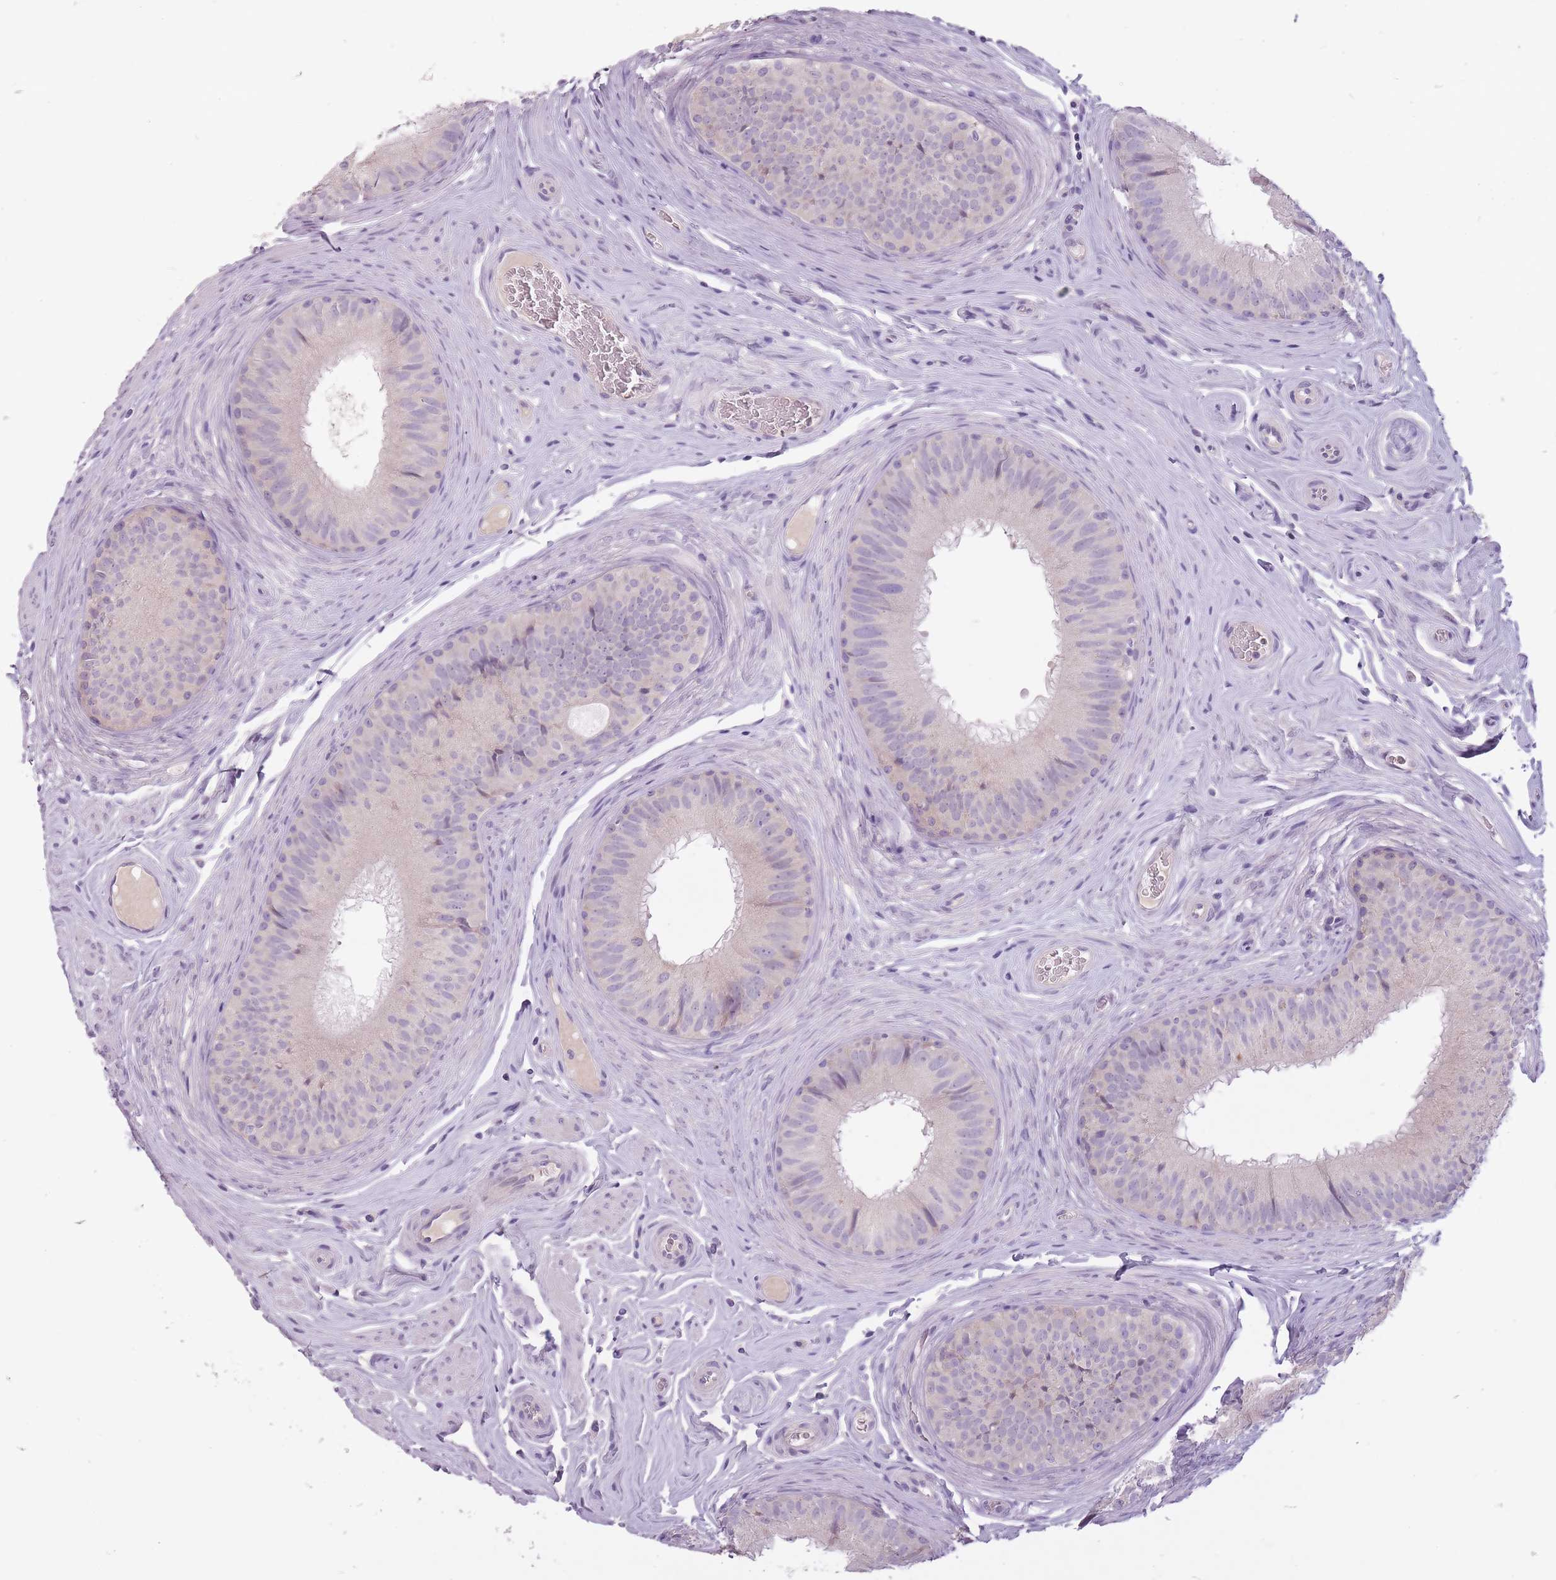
{"staining": {"intensity": "negative", "quantity": "none", "location": "none"}, "tissue": "epididymis", "cell_type": "Glandular cells", "image_type": "normal", "snomed": [{"axis": "morphology", "description": "Normal tissue, NOS"}, {"axis": "topography", "description": "Epididymis, spermatic cord, NOS"}], "caption": "Epididymis stained for a protein using immunohistochemistry displays no positivity glandular cells.", "gene": "FAM43B", "patient": {"sex": "male", "age": 25}}